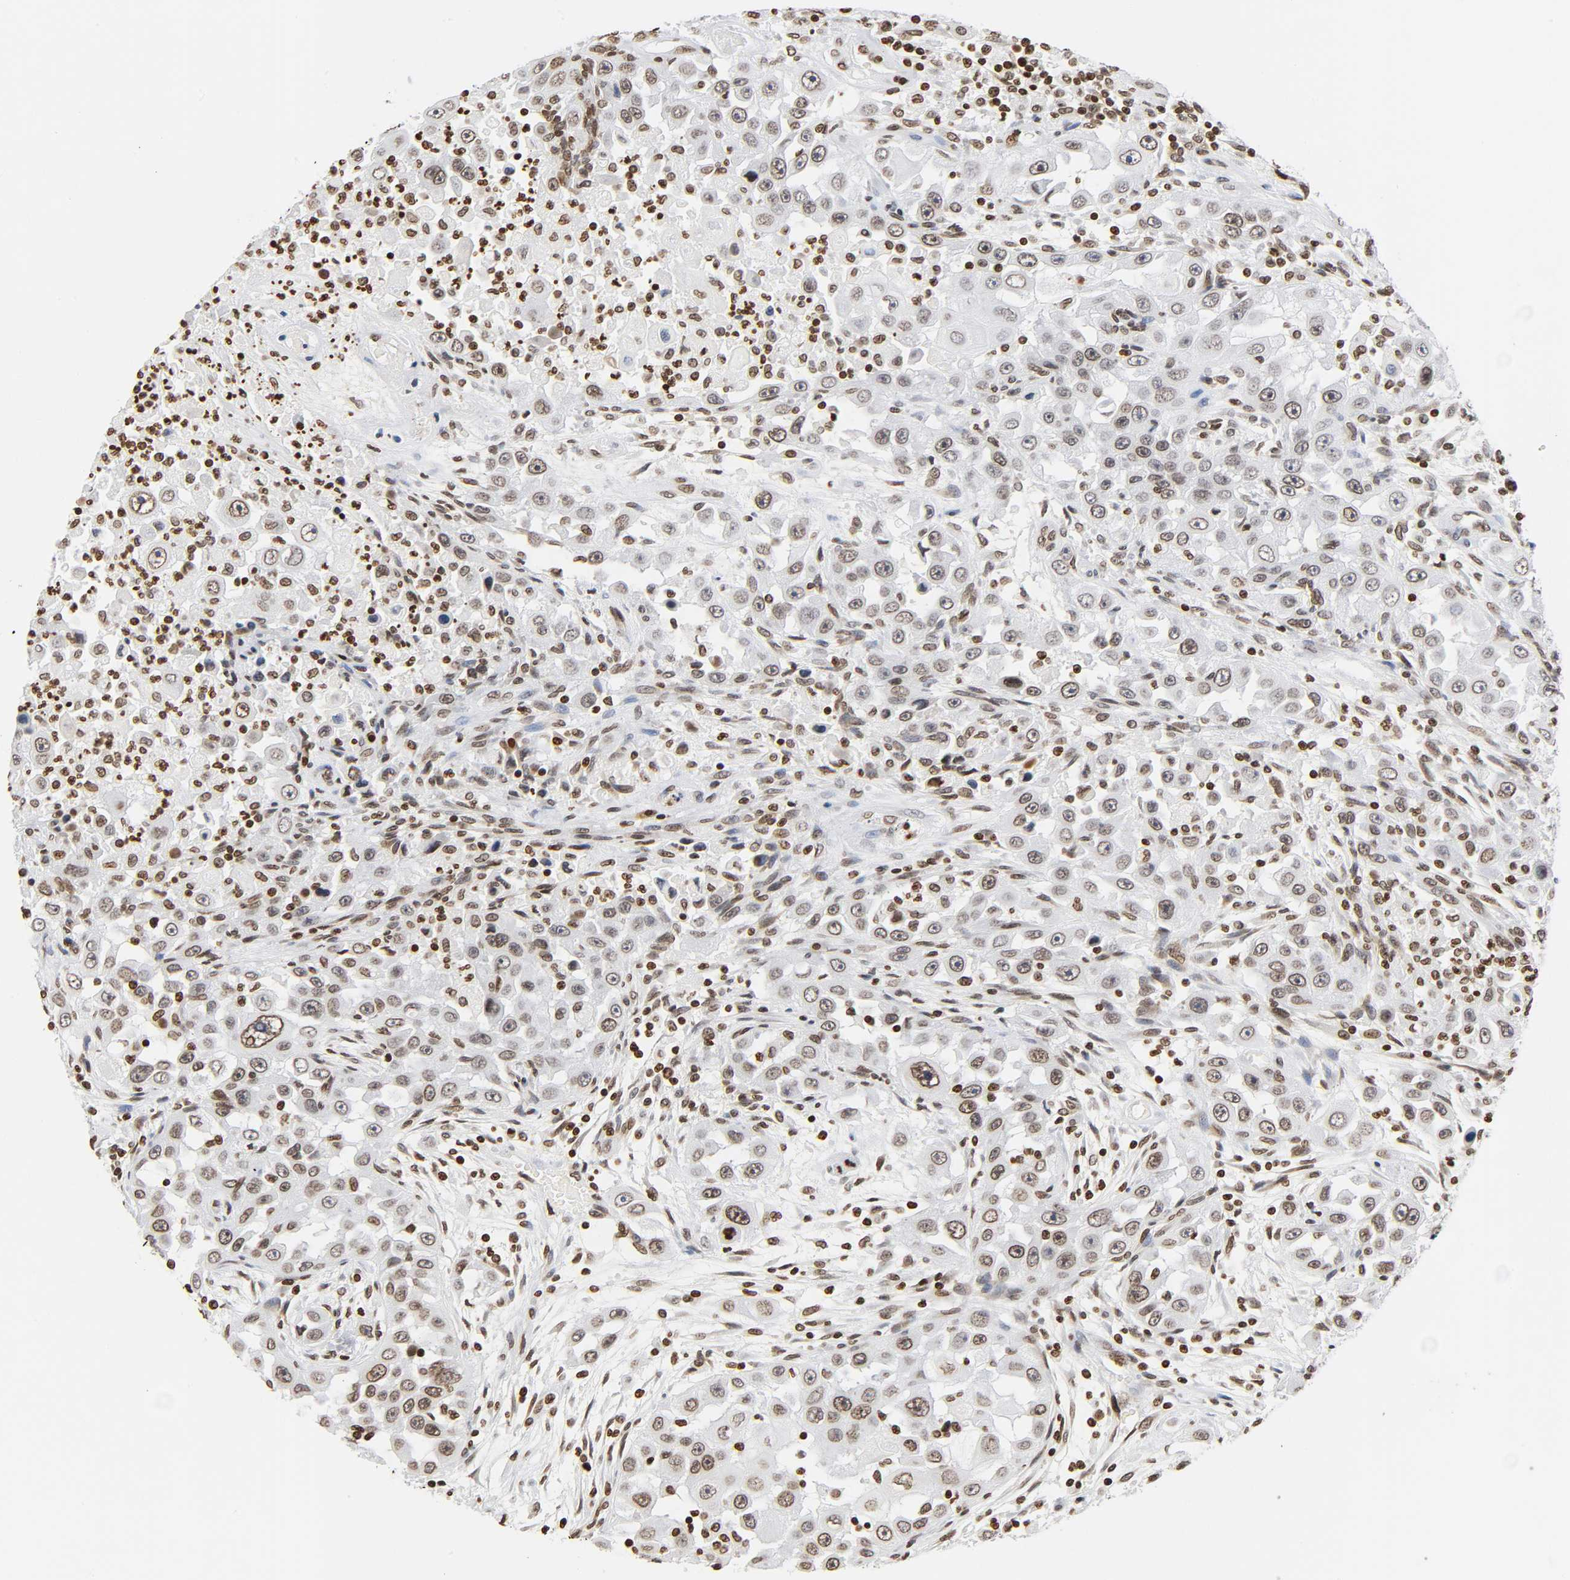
{"staining": {"intensity": "moderate", "quantity": ">75%", "location": "nuclear"}, "tissue": "head and neck cancer", "cell_type": "Tumor cells", "image_type": "cancer", "snomed": [{"axis": "morphology", "description": "Carcinoma, NOS"}, {"axis": "topography", "description": "Head-Neck"}], "caption": "High-magnification brightfield microscopy of carcinoma (head and neck) stained with DAB (3,3'-diaminobenzidine) (brown) and counterstained with hematoxylin (blue). tumor cells exhibit moderate nuclear staining is appreciated in approximately>75% of cells.", "gene": "HOXA6", "patient": {"sex": "male", "age": 87}}